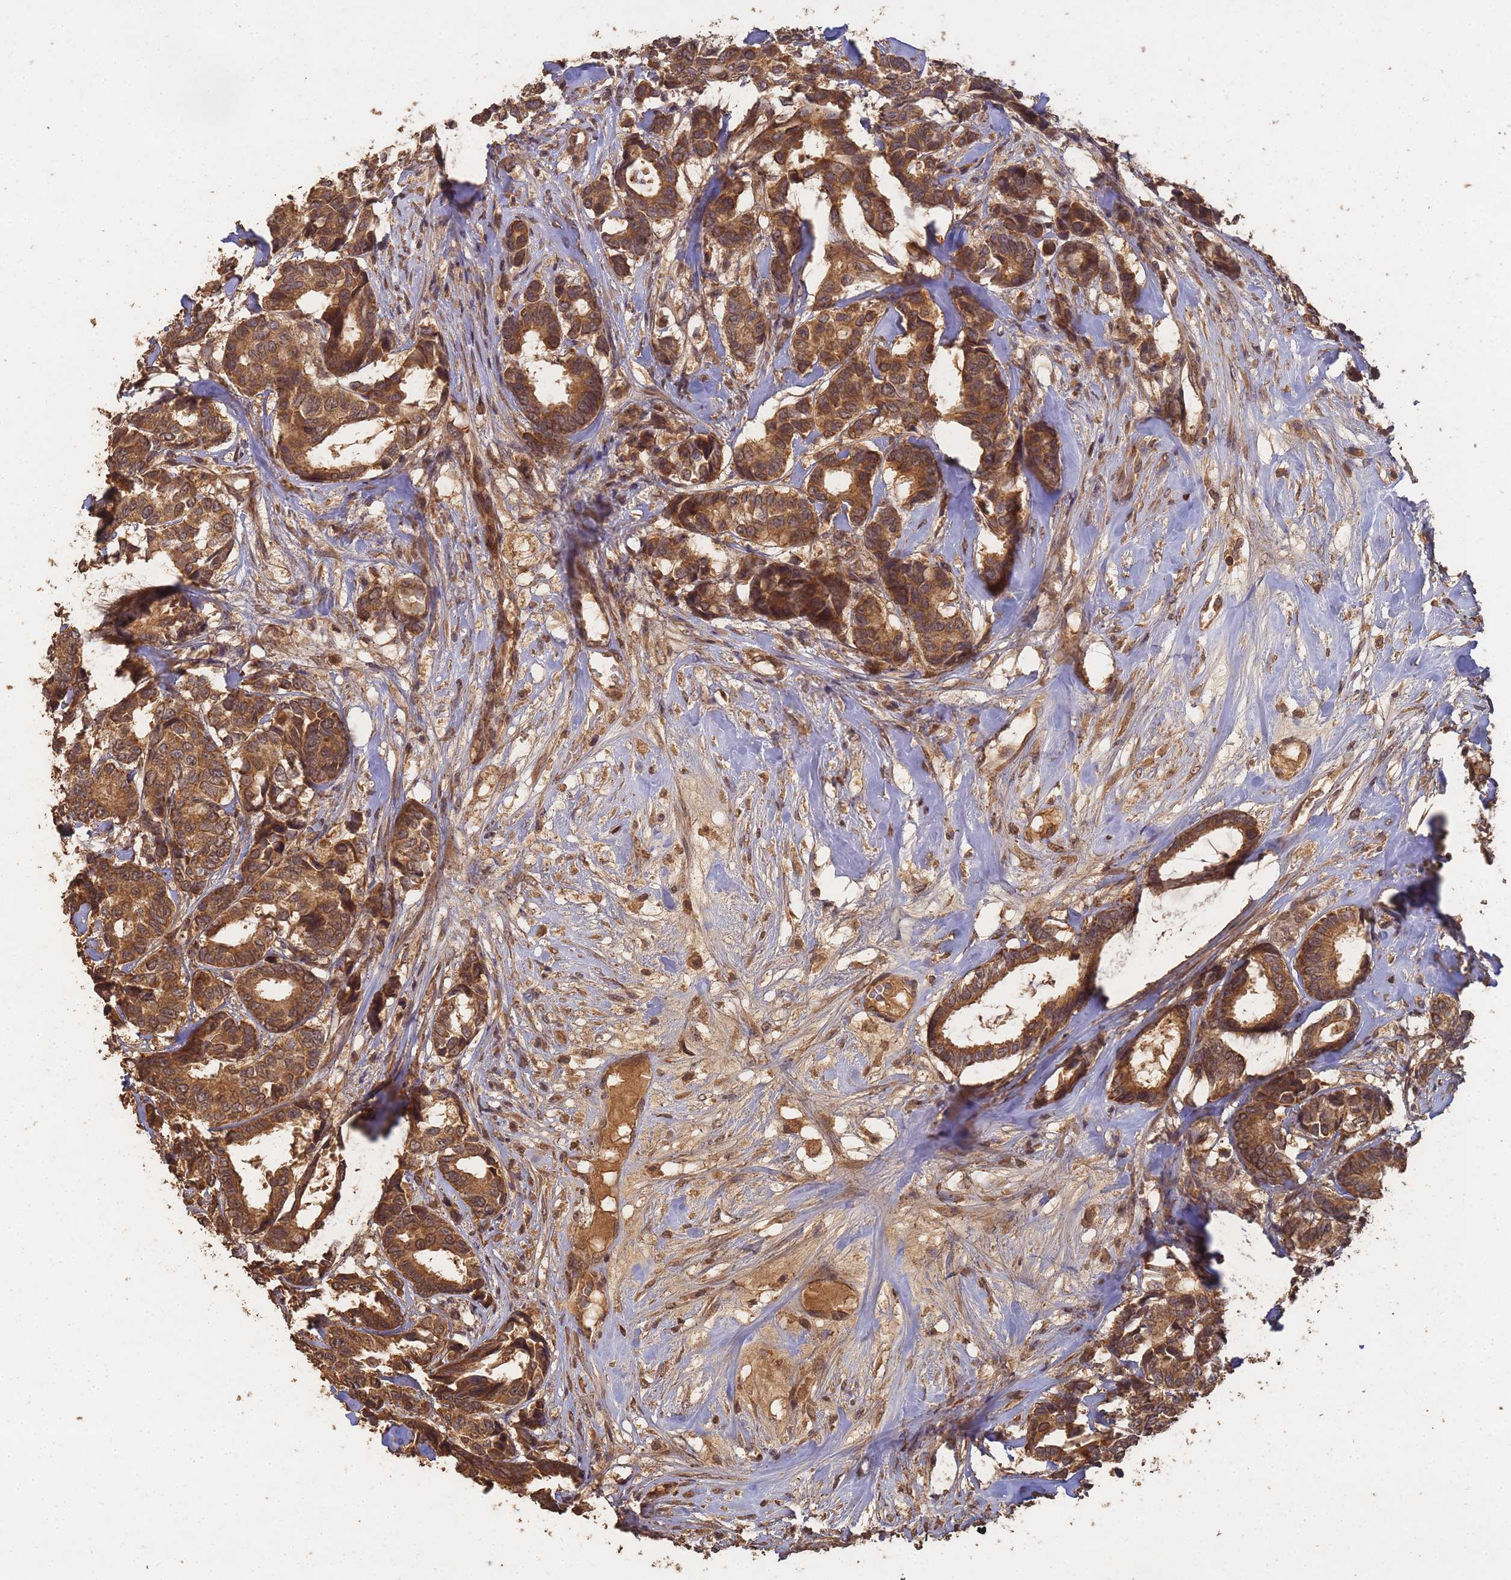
{"staining": {"intensity": "moderate", "quantity": ">75%", "location": "cytoplasmic/membranous"}, "tissue": "breast cancer", "cell_type": "Tumor cells", "image_type": "cancer", "snomed": [{"axis": "morphology", "description": "Duct carcinoma"}, {"axis": "topography", "description": "Breast"}], "caption": "IHC (DAB (3,3'-diaminobenzidine)) staining of human intraductal carcinoma (breast) reveals moderate cytoplasmic/membranous protein expression in approximately >75% of tumor cells. (DAB IHC with brightfield microscopy, high magnification).", "gene": "ALKBH1", "patient": {"sex": "female", "age": 87}}